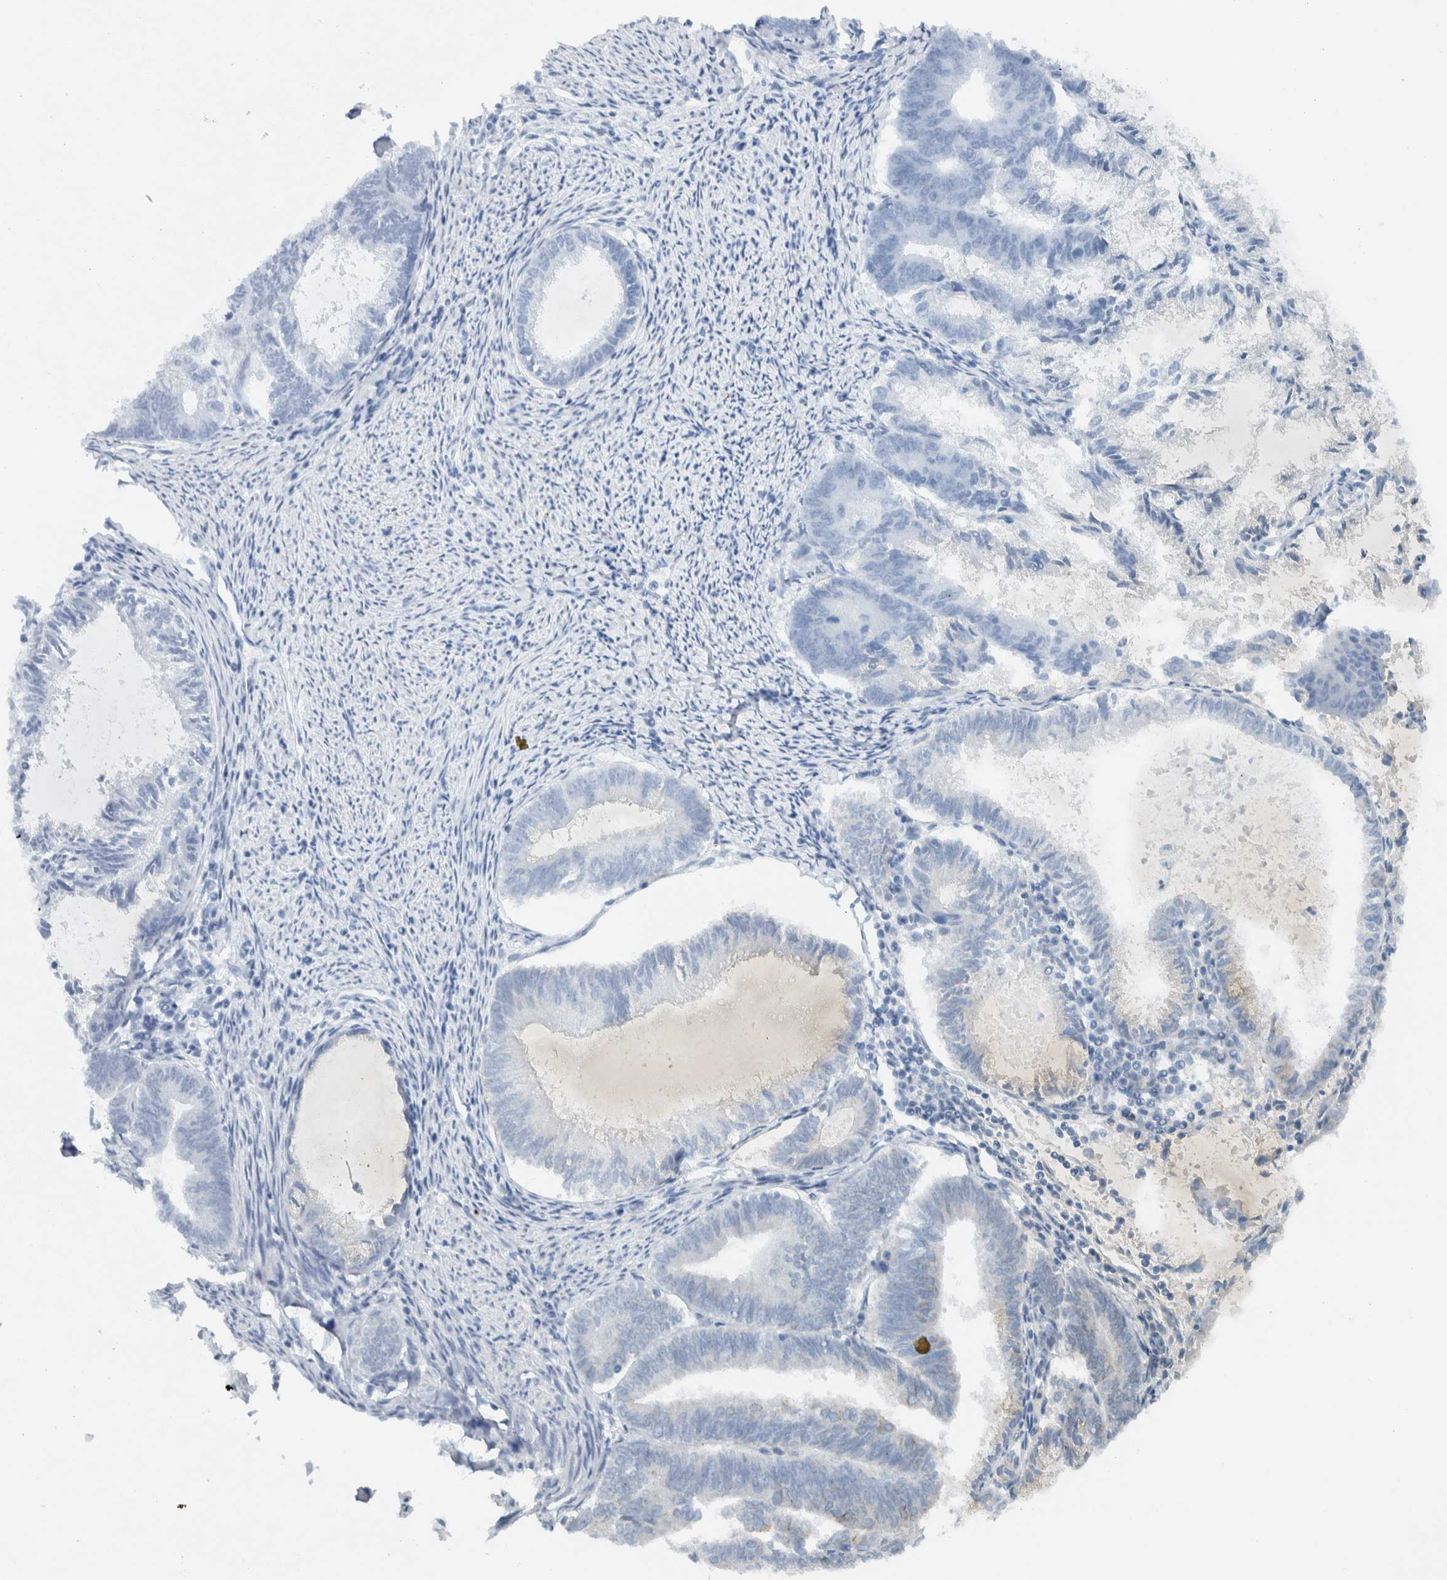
{"staining": {"intensity": "weak", "quantity": "<25%", "location": "cytoplasmic/membranous"}, "tissue": "endometrial cancer", "cell_type": "Tumor cells", "image_type": "cancer", "snomed": [{"axis": "morphology", "description": "Adenocarcinoma, NOS"}, {"axis": "topography", "description": "Endometrium"}], "caption": "Immunohistochemical staining of endometrial cancer (adenocarcinoma) exhibits no significant expression in tumor cells. (Stains: DAB immunohistochemistry with hematoxylin counter stain, Microscopy: brightfield microscopy at high magnification).", "gene": "KLHL6", "patient": {"sex": "female", "age": 86}}